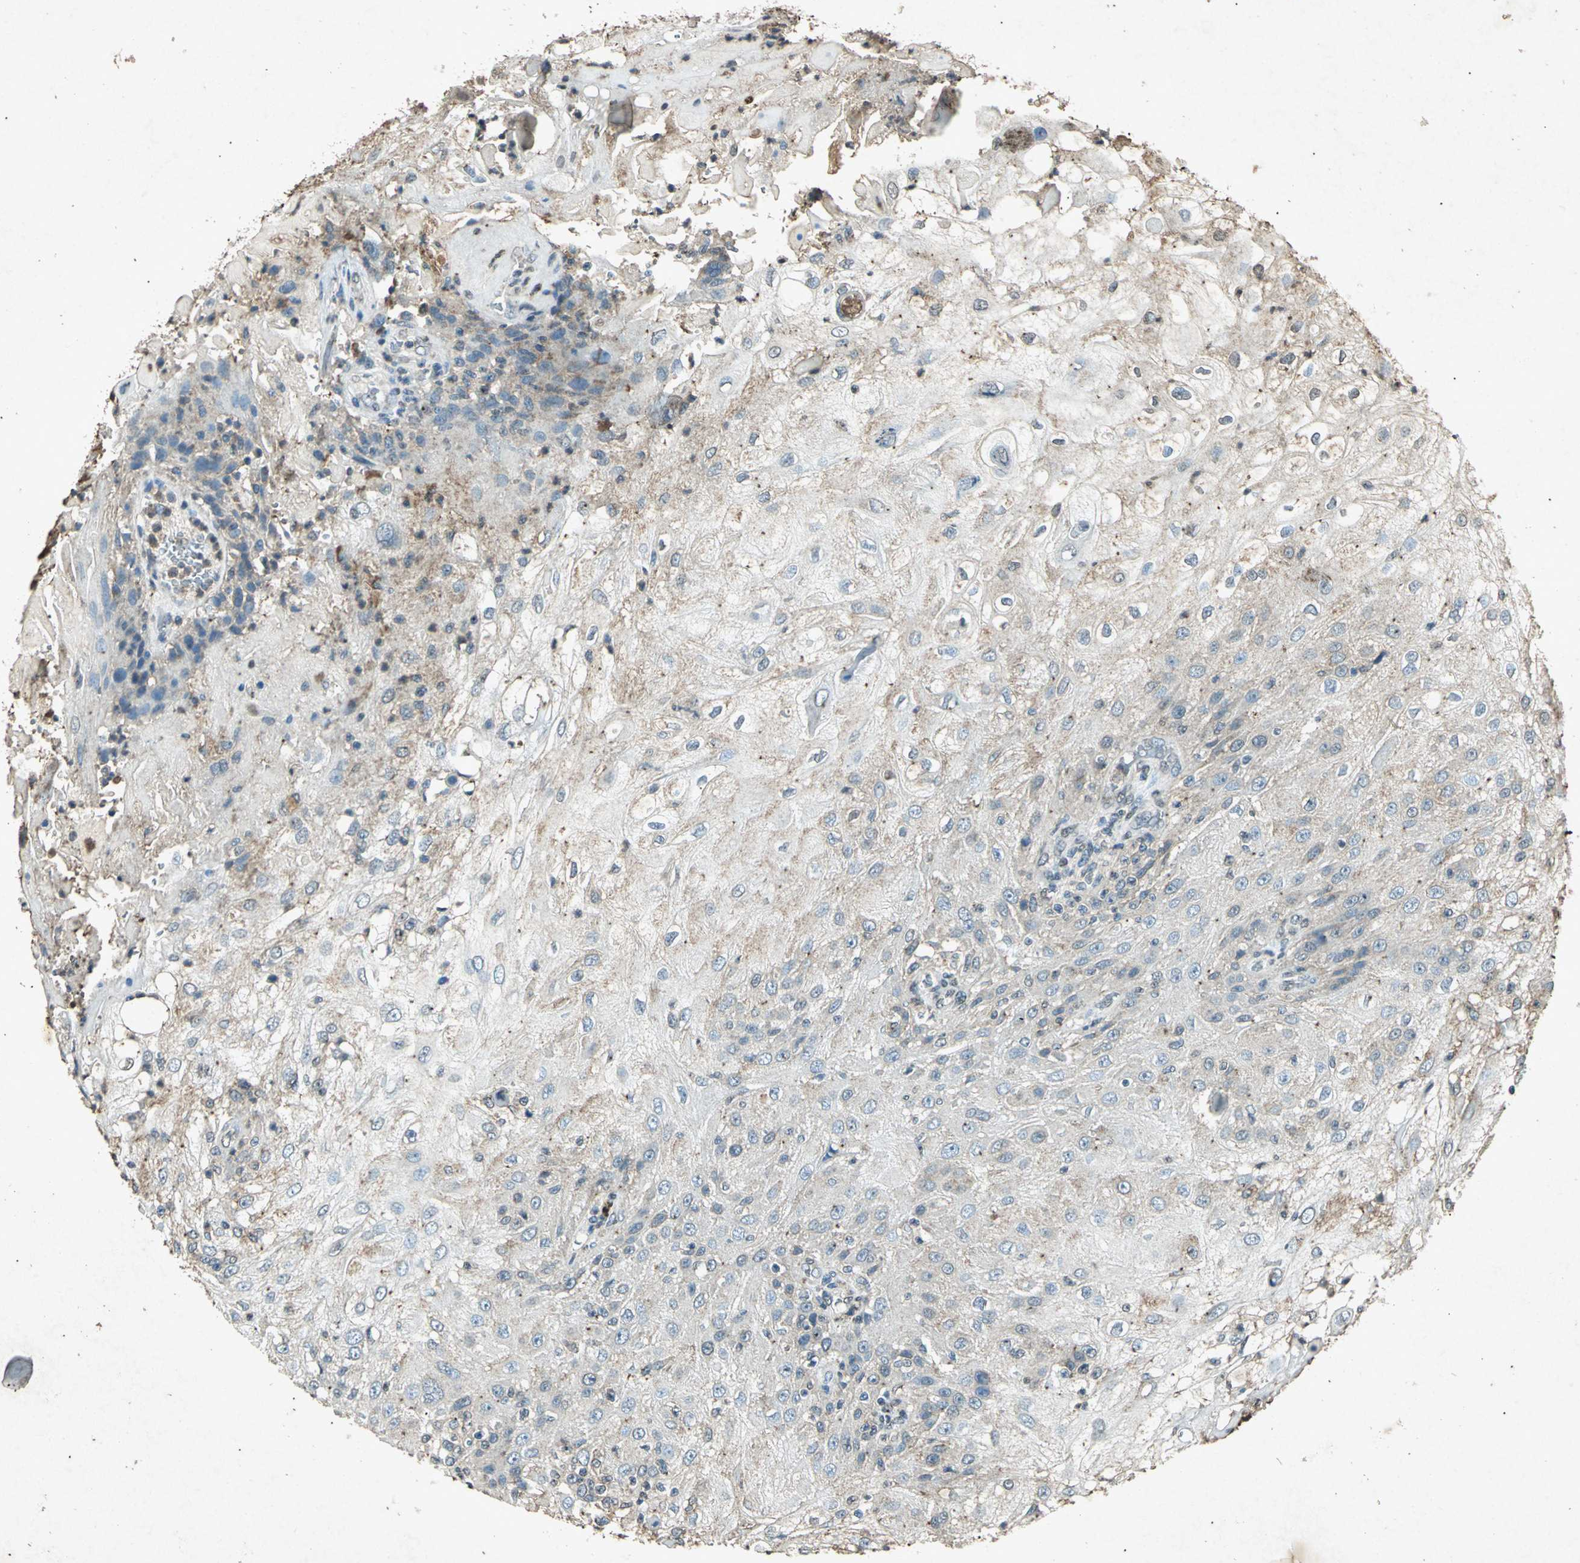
{"staining": {"intensity": "negative", "quantity": "none", "location": "none"}, "tissue": "skin cancer", "cell_type": "Tumor cells", "image_type": "cancer", "snomed": [{"axis": "morphology", "description": "Normal tissue, NOS"}, {"axis": "morphology", "description": "Squamous cell carcinoma, NOS"}, {"axis": "topography", "description": "Skin"}], "caption": "The photomicrograph reveals no staining of tumor cells in skin squamous cell carcinoma. (Stains: DAB (3,3'-diaminobenzidine) immunohistochemistry with hematoxylin counter stain, Microscopy: brightfield microscopy at high magnification).", "gene": "PSEN1", "patient": {"sex": "female", "age": 83}}